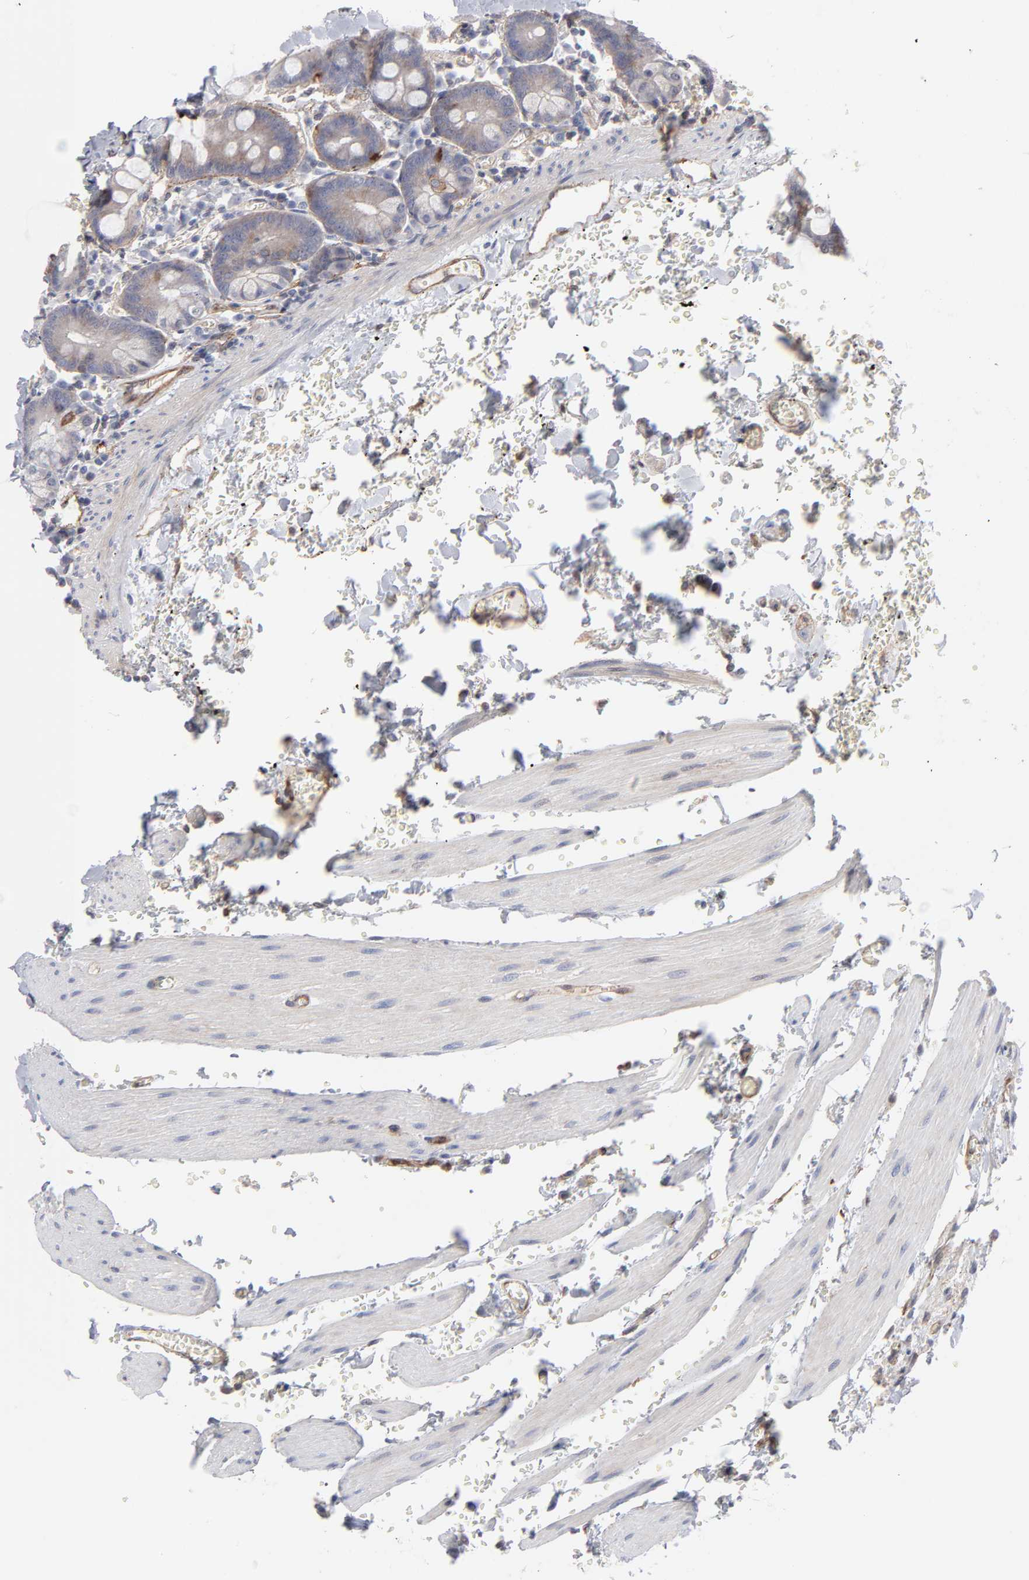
{"staining": {"intensity": "weak", "quantity": ">75%", "location": "cytoplasmic/membranous"}, "tissue": "small intestine", "cell_type": "Glandular cells", "image_type": "normal", "snomed": [{"axis": "morphology", "description": "Normal tissue, NOS"}, {"axis": "topography", "description": "Small intestine"}], "caption": "Immunohistochemistry of benign small intestine exhibits low levels of weak cytoplasmic/membranous positivity in about >75% of glandular cells. The staining was performed using DAB (3,3'-diaminobenzidine), with brown indicating positive protein expression. Nuclei are stained blue with hematoxylin.", "gene": "PXN", "patient": {"sex": "male", "age": 71}}